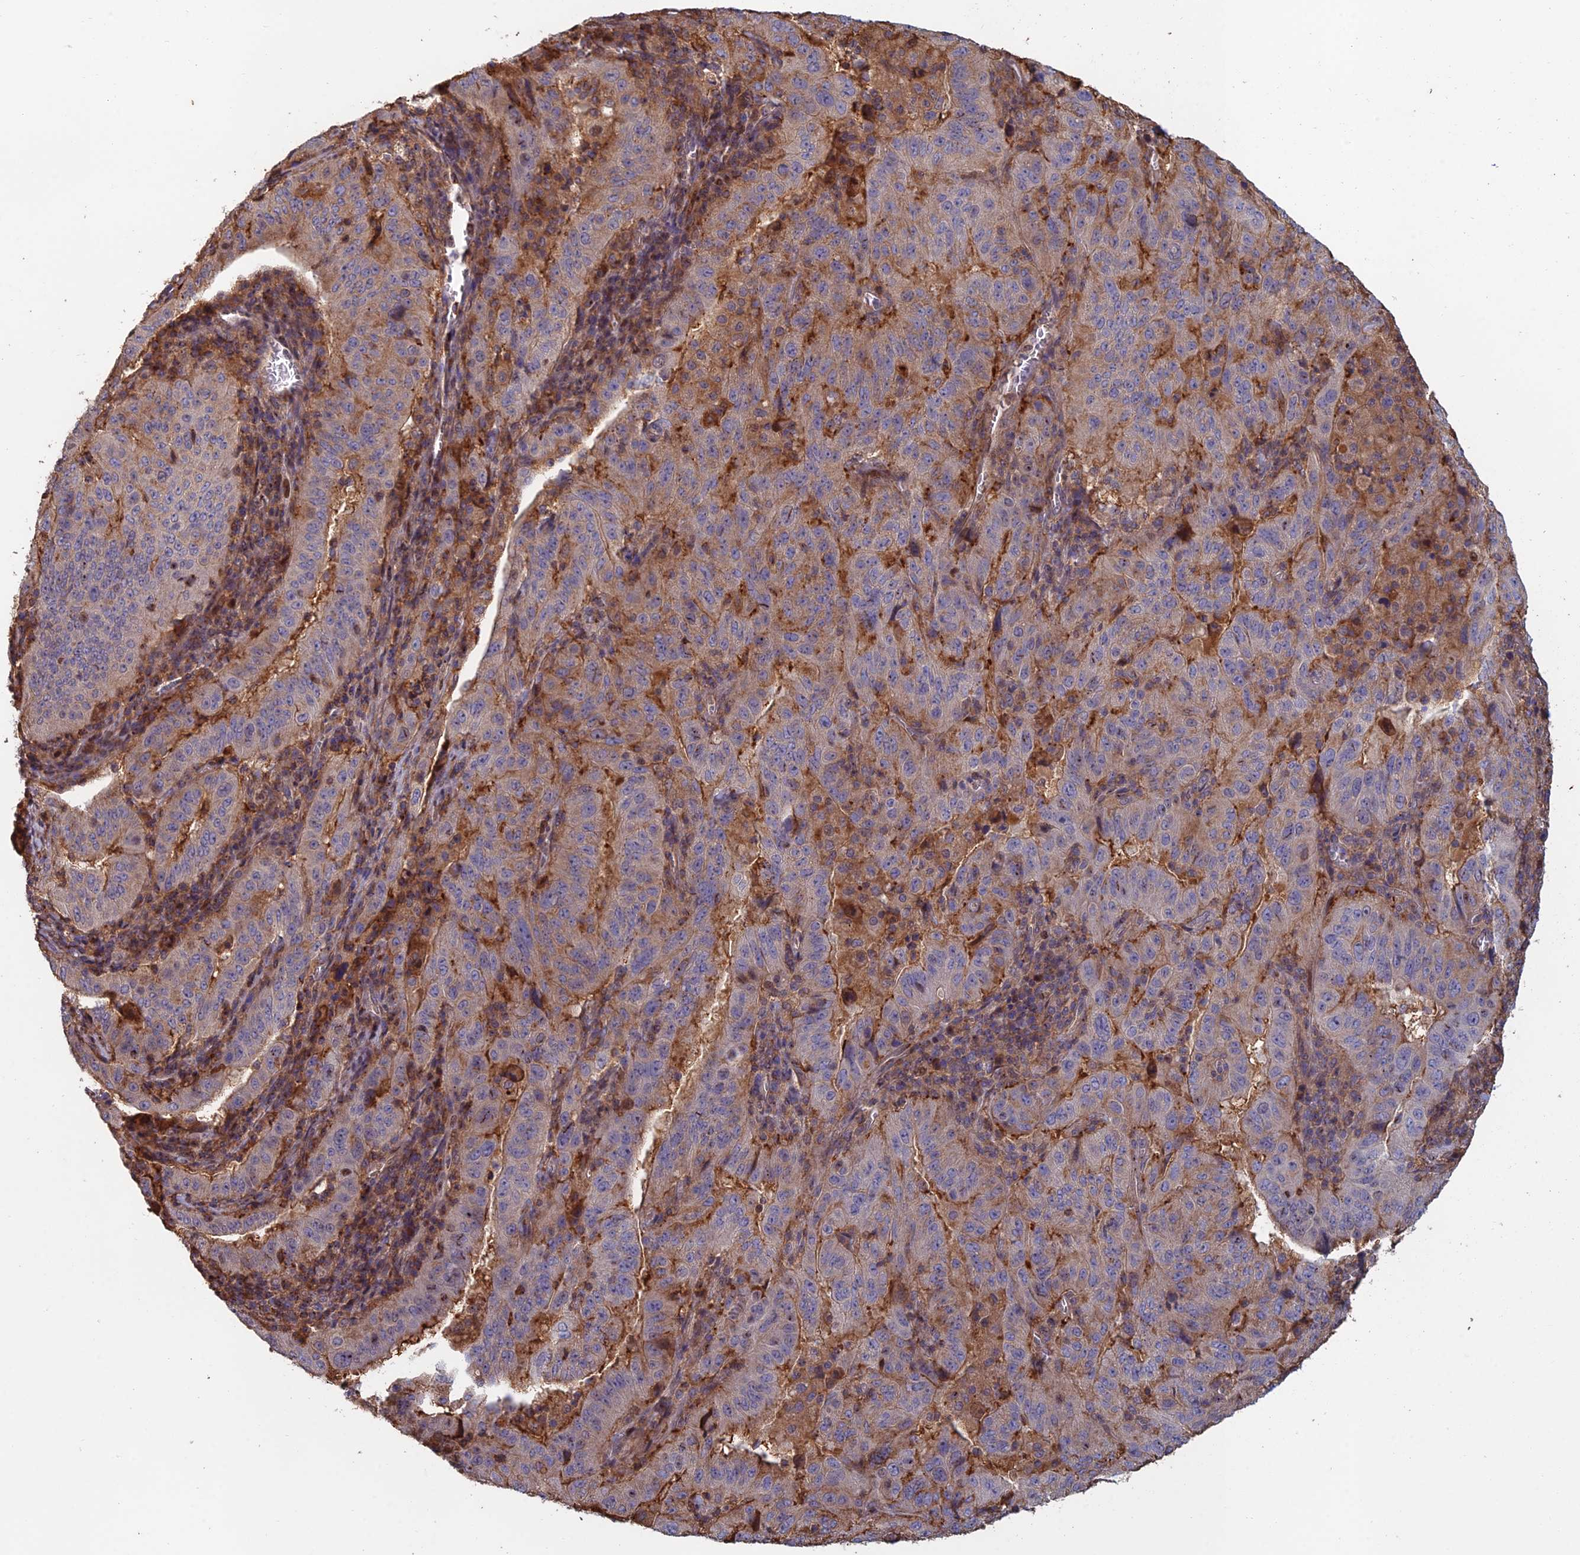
{"staining": {"intensity": "negative", "quantity": "none", "location": "none"}, "tissue": "pancreatic cancer", "cell_type": "Tumor cells", "image_type": "cancer", "snomed": [{"axis": "morphology", "description": "Adenocarcinoma, NOS"}, {"axis": "topography", "description": "Pancreas"}], "caption": "Image shows no significant protein positivity in tumor cells of pancreatic cancer (adenocarcinoma).", "gene": "C15orf62", "patient": {"sex": "male", "age": 63}}